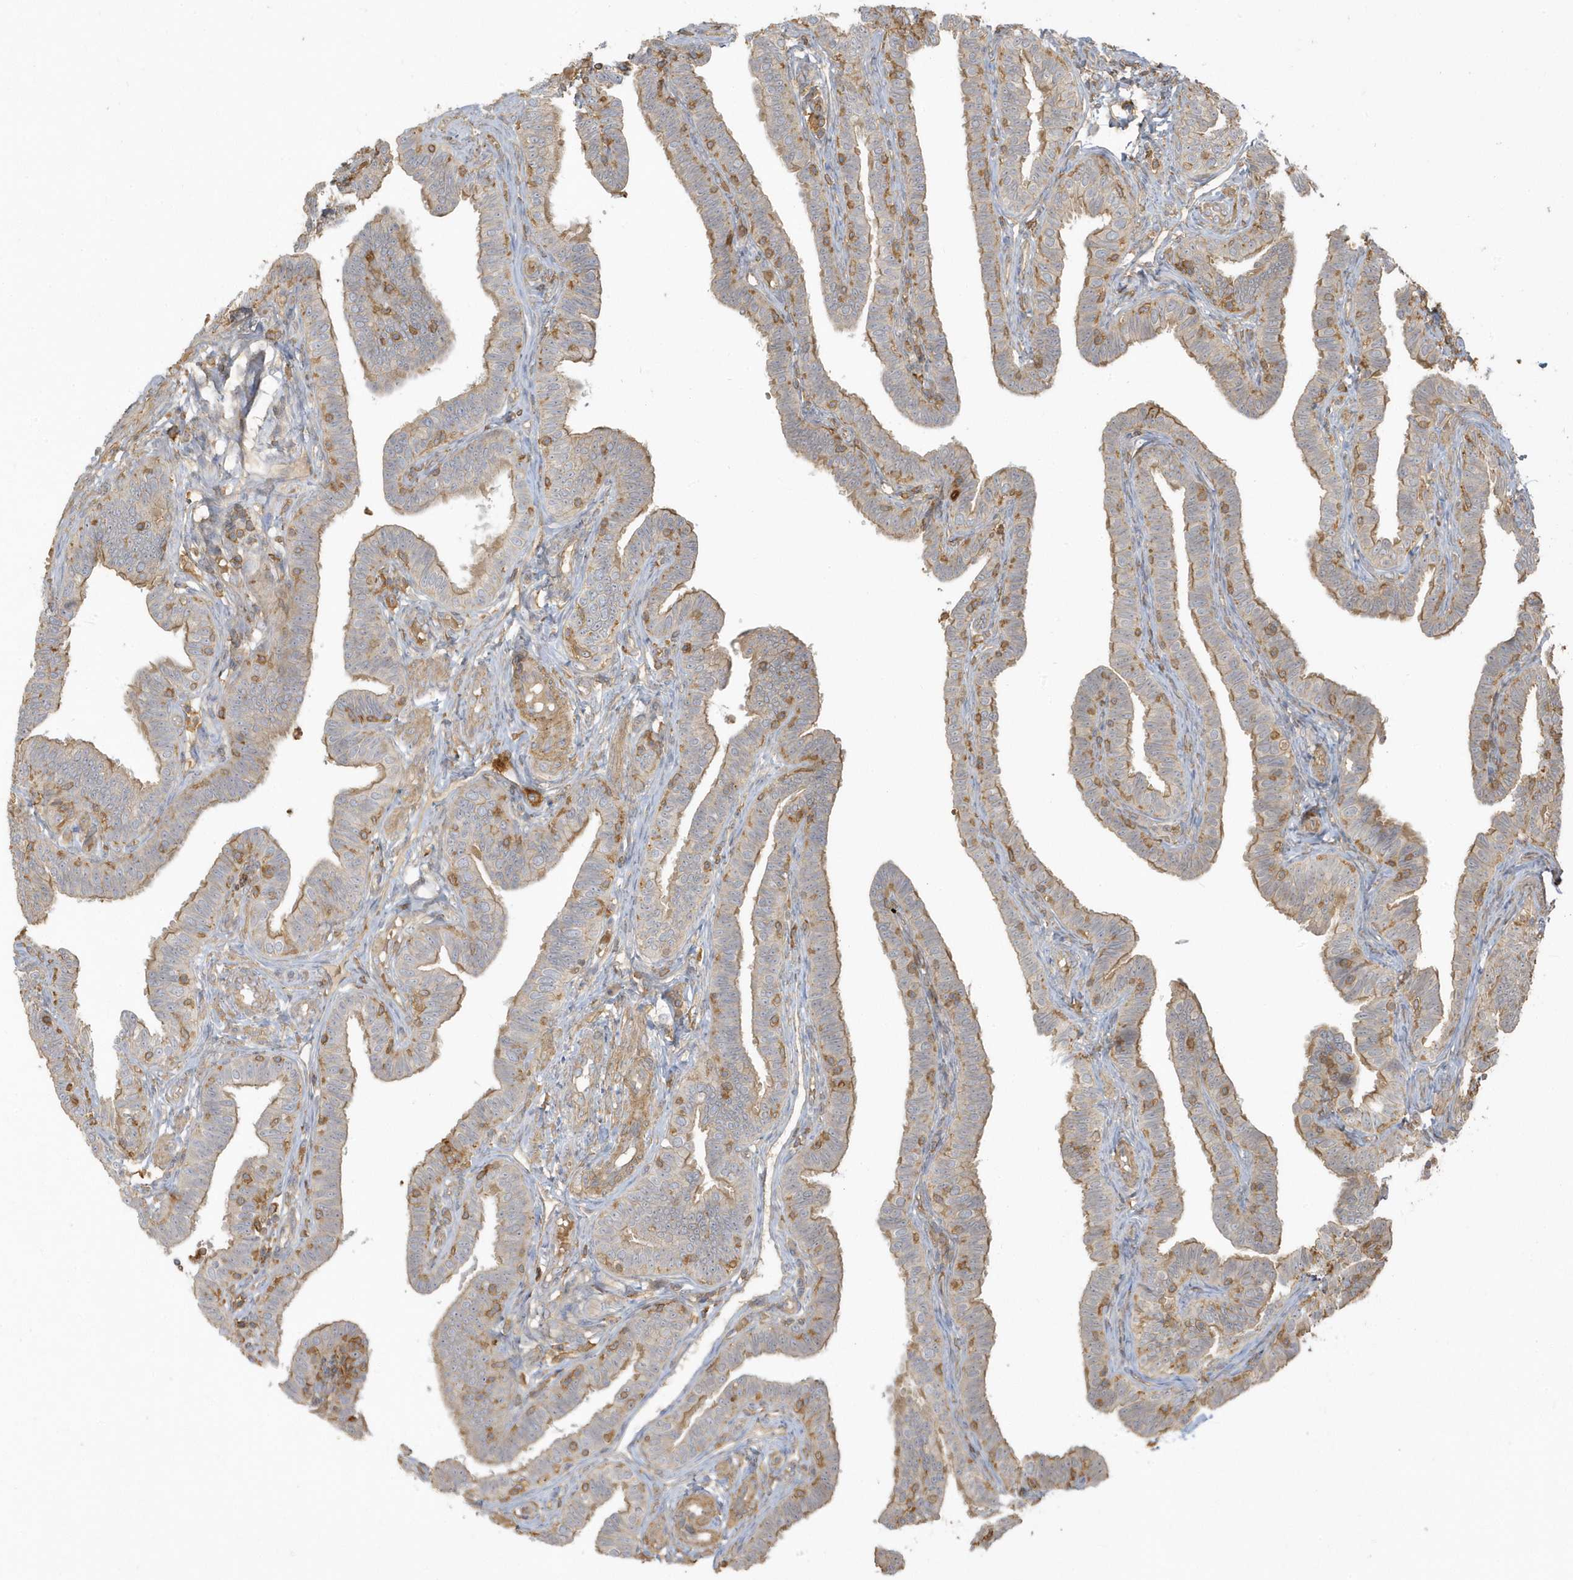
{"staining": {"intensity": "moderate", "quantity": ">75%", "location": "cytoplasmic/membranous"}, "tissue": "fallopian tube", "cell_type": "Glandular cells", "image_type": "normal", "snomed": [{"axis": "morphology", "description": "Normal tissue, NOS"}, {"axis": "topography", "description": "Fallopian tube"}], "caption": "Immunohistochemistry (IHC) of unremarkable fallopian tube demonstrates medium levels of moderate cytoplasmic/membranous staining in about >75% of glandular cells.", "gene": "ZBTB8A", "patient": {"sex": "female", "age": 39}}